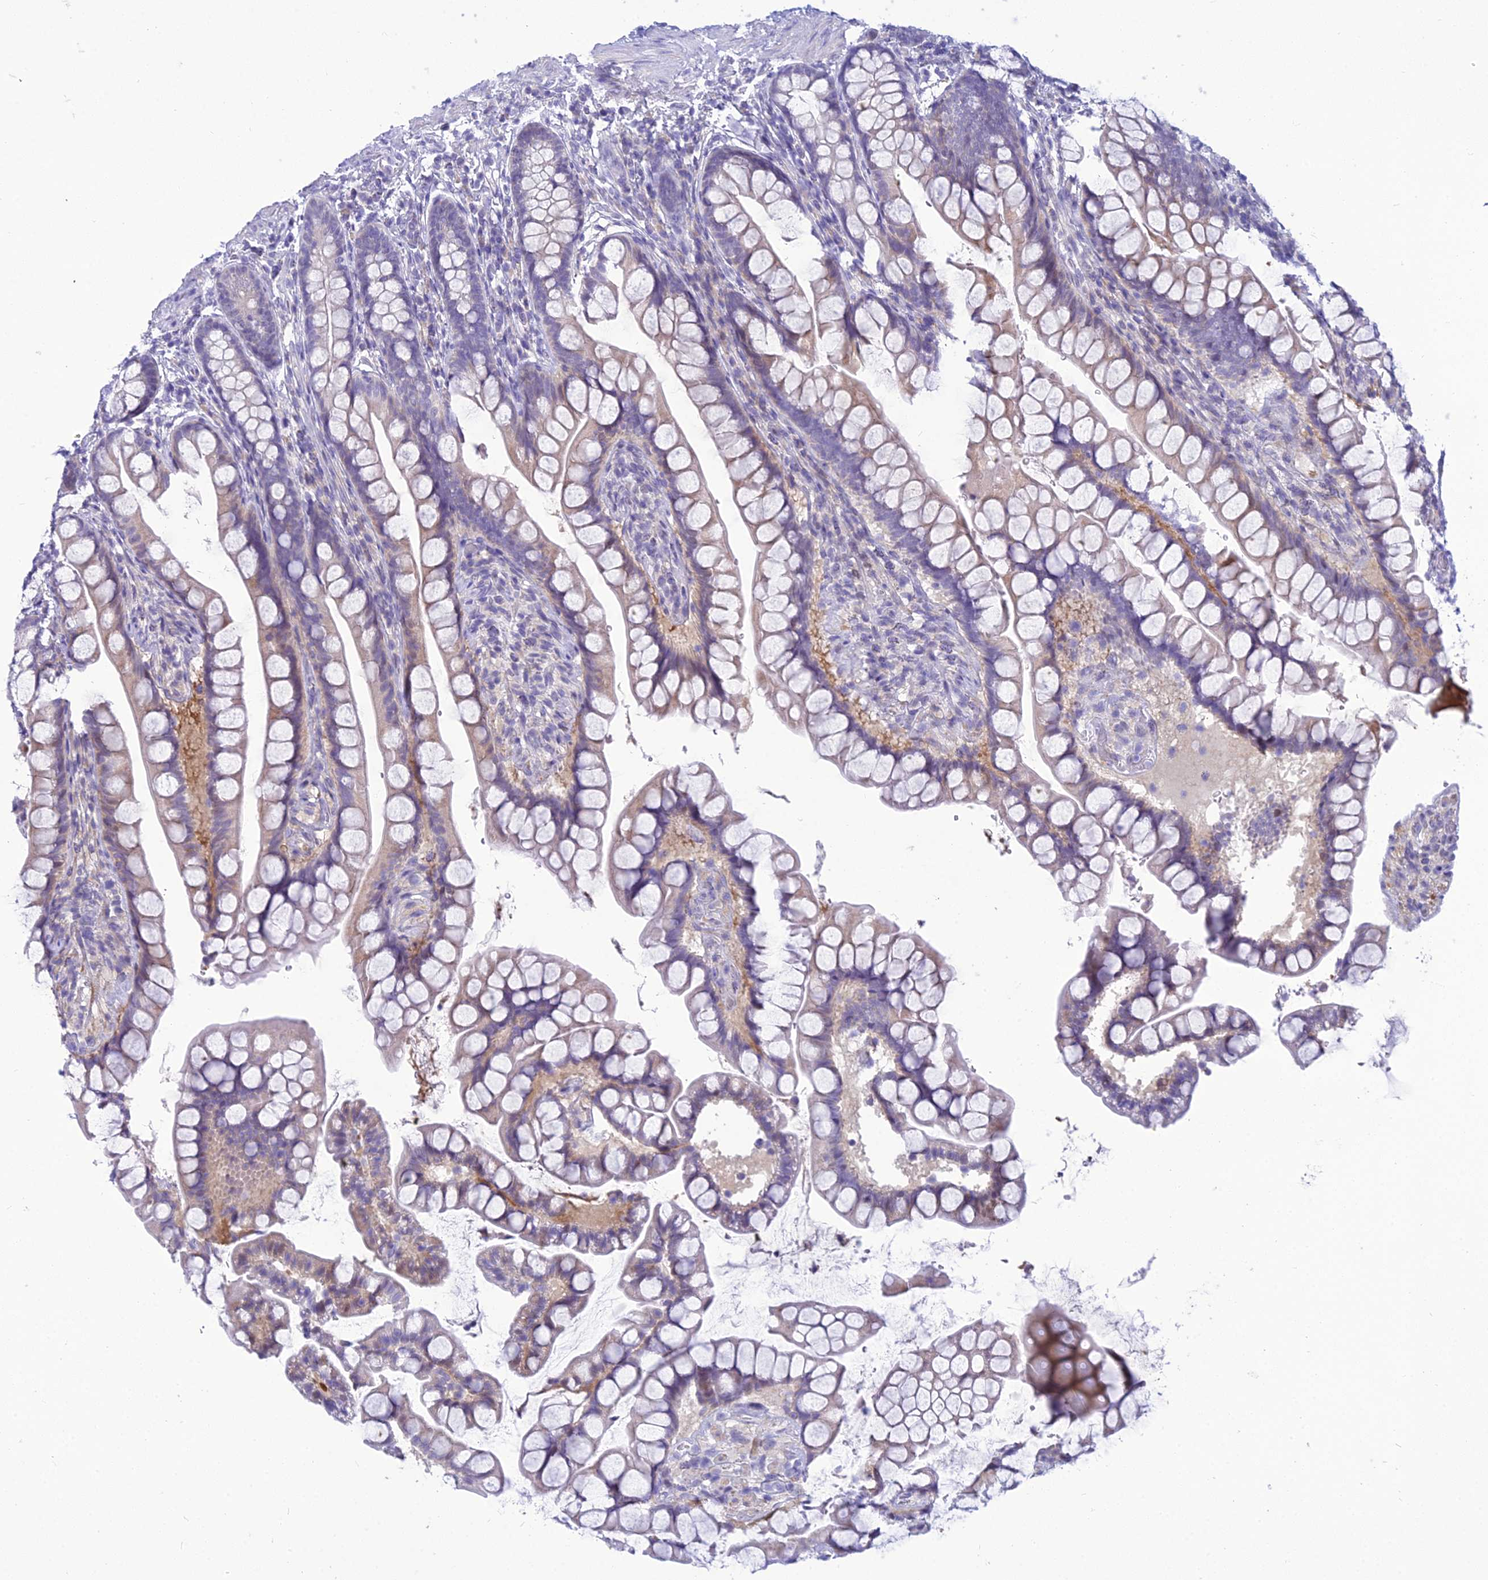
{"staining": {"intensity": "negative", "quantity": "none", "location": "none"}, "tissue": "small intestine", "cell_type": "Glandular cells", "image_type": "normal", "snomed": [{"axis": "morphology", "description": "Normal tissue, NOS"}, {"axis": "topography", "description": "Small intestine"}], "caption": "Small intestine was stained to show a protein in brown. There is no significant staining in glandular cells. (DAB (3,3'-diaminobenzidine) immunohistochemistry (IHC) visualized using brightfield microscopy, high magnification).", "gene": "ZMIZ1", "patient": {"sex": "male", "age": 70}}